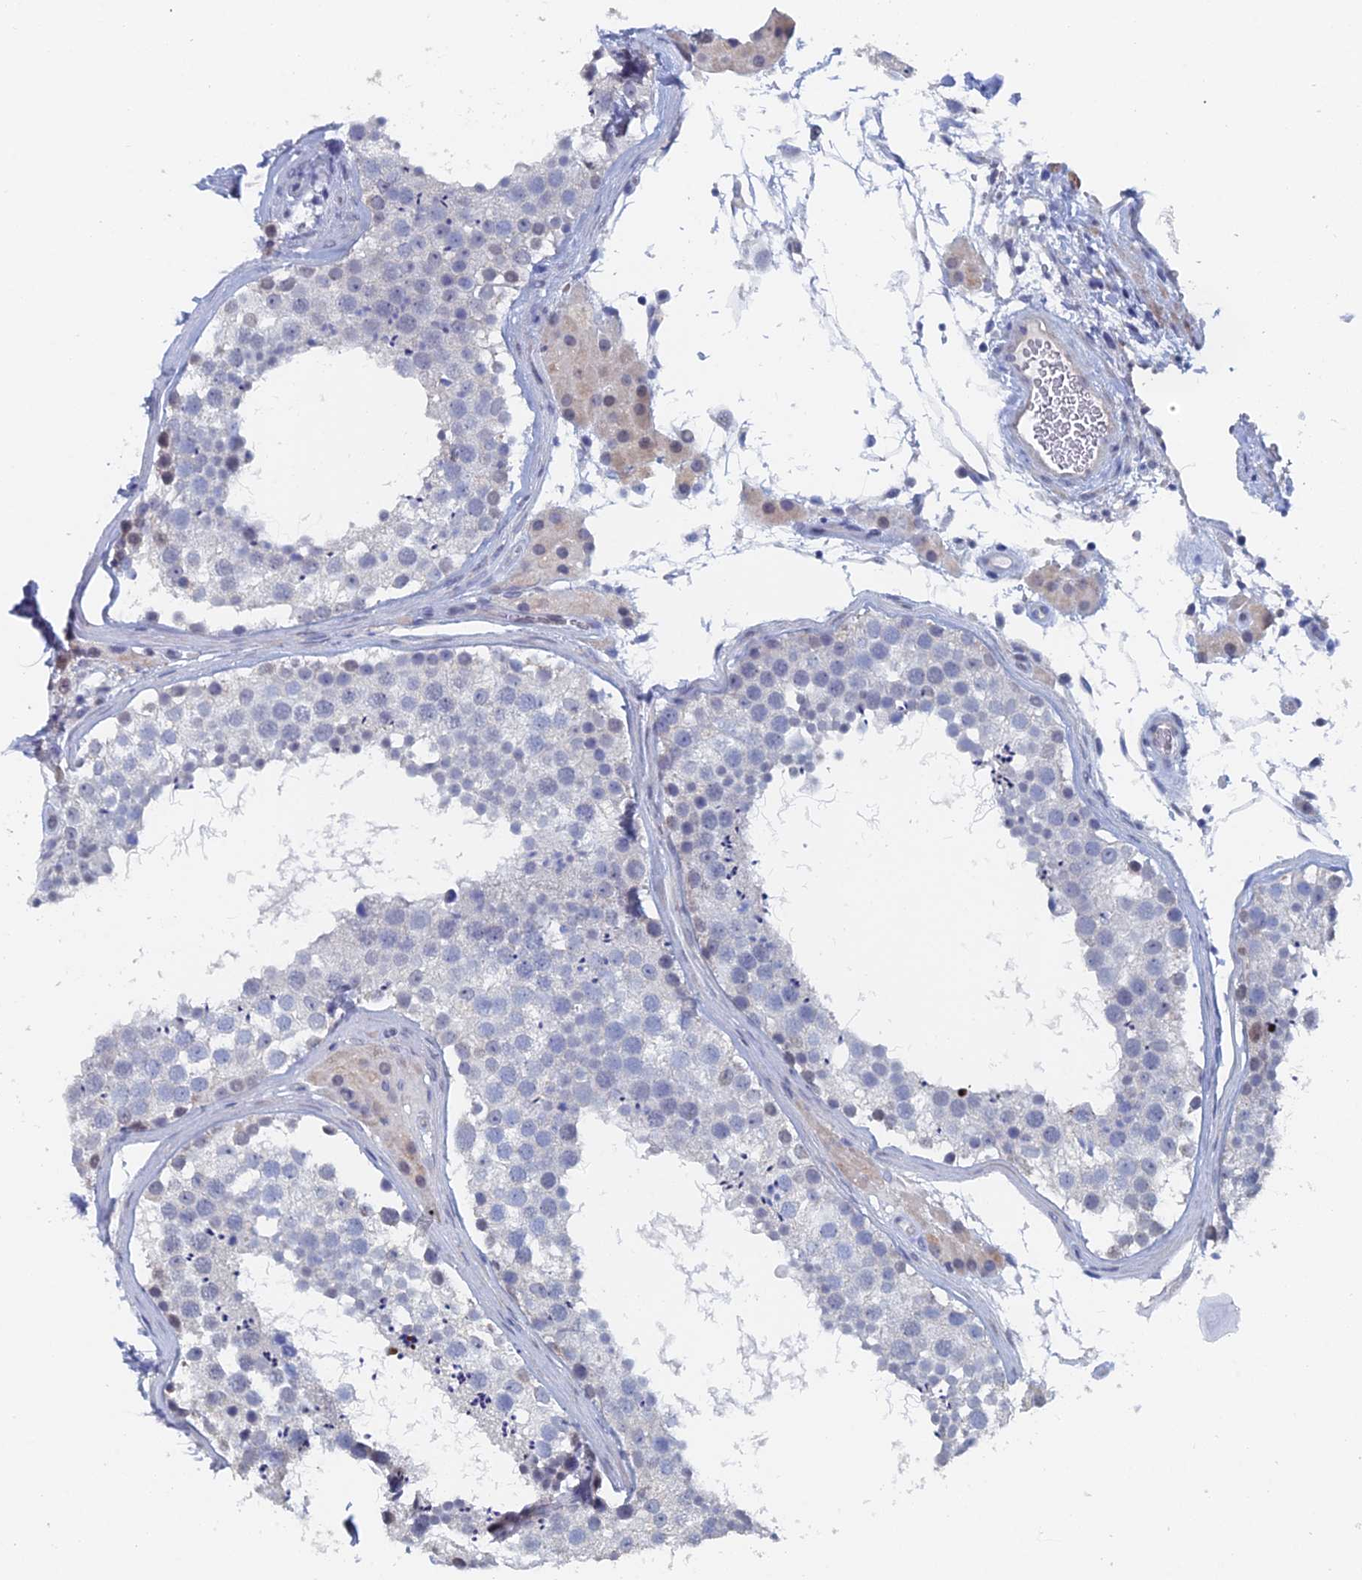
{"staining": {"intensity": "moderate", "quantity": "<25%", "location": "nuclear"}, "tissue": "testis", "cell_type": "Cells in seminiferous ducts", "image_type": "normal", "snomed": [{"axis": "morphology", "description": "Normal tissue, NOS"}, {"axis": "topography", "description": "Testis"}], "caption": "Human testis stained for a protein (brown) shows moderate nuclear positive expression in about <25% of cells in seminiferous ducts.", "gene": "GMNC", "patient": {"sex": "male", "age": 46}}